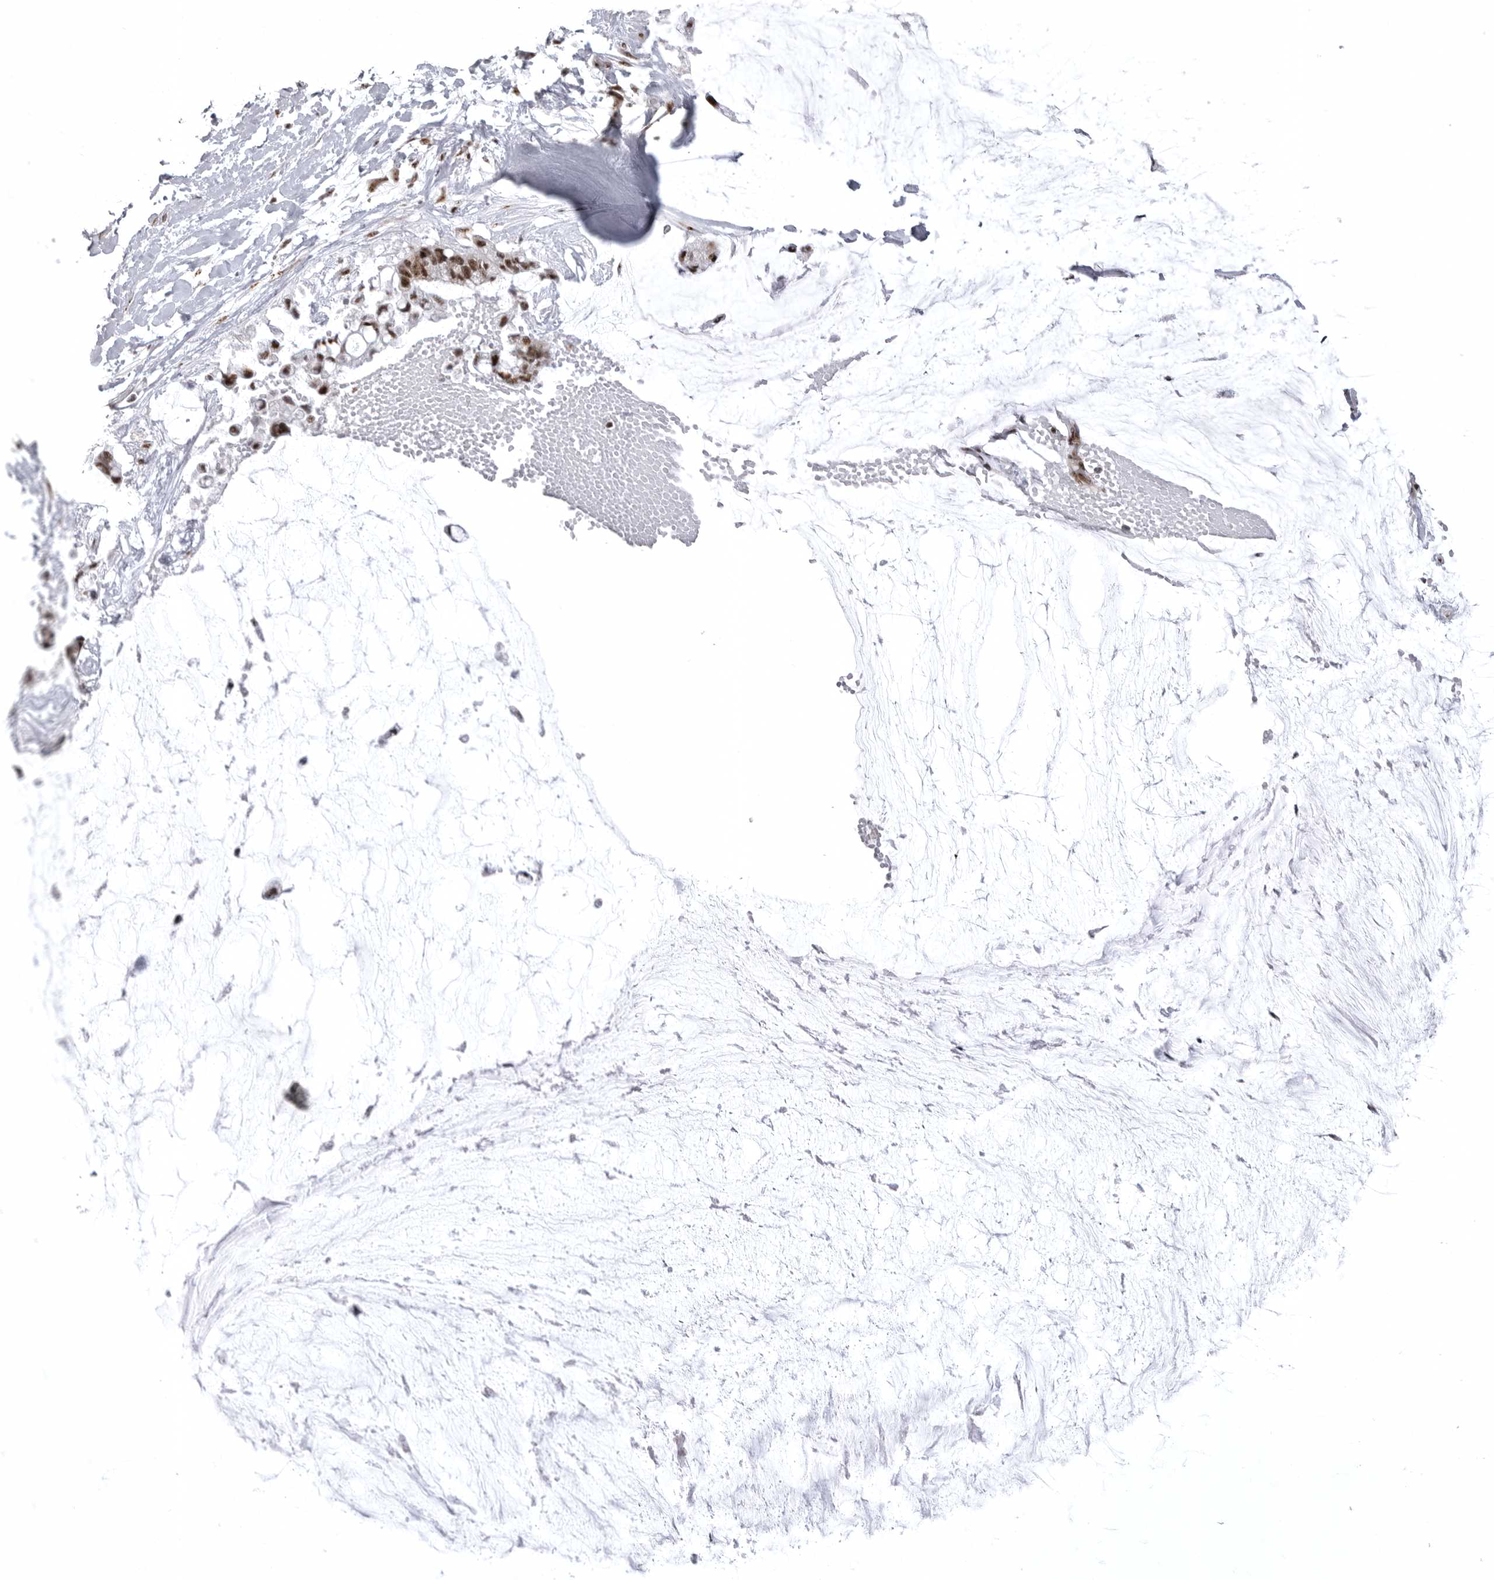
{"staining": {"intensity": "moderate", "quantity": ">75%", "location": "nuclear"}, "tissue": "ovarian cancer", "cell_type": "Tumor cells", "image_type": "cancer", "snomed": [{"axis": "morphology", "description": "Cystadenocarcinoma, mucinous, NOS"}, {"axis": "topography", "description": "Ovary"}], "caption": "IHC histopathology image of neoplastic tissue: ovarian cancer (mucinous cystadenocarcinoma) stained using immunohistochemistry (IHC) exhibits medium levels of moderate protein expression localized specifically in the nuclear of tumor cells, appearing as a nuclear brown color.", "gene": "WRAP53", "patient": {"sex": "female", "age": 39}}